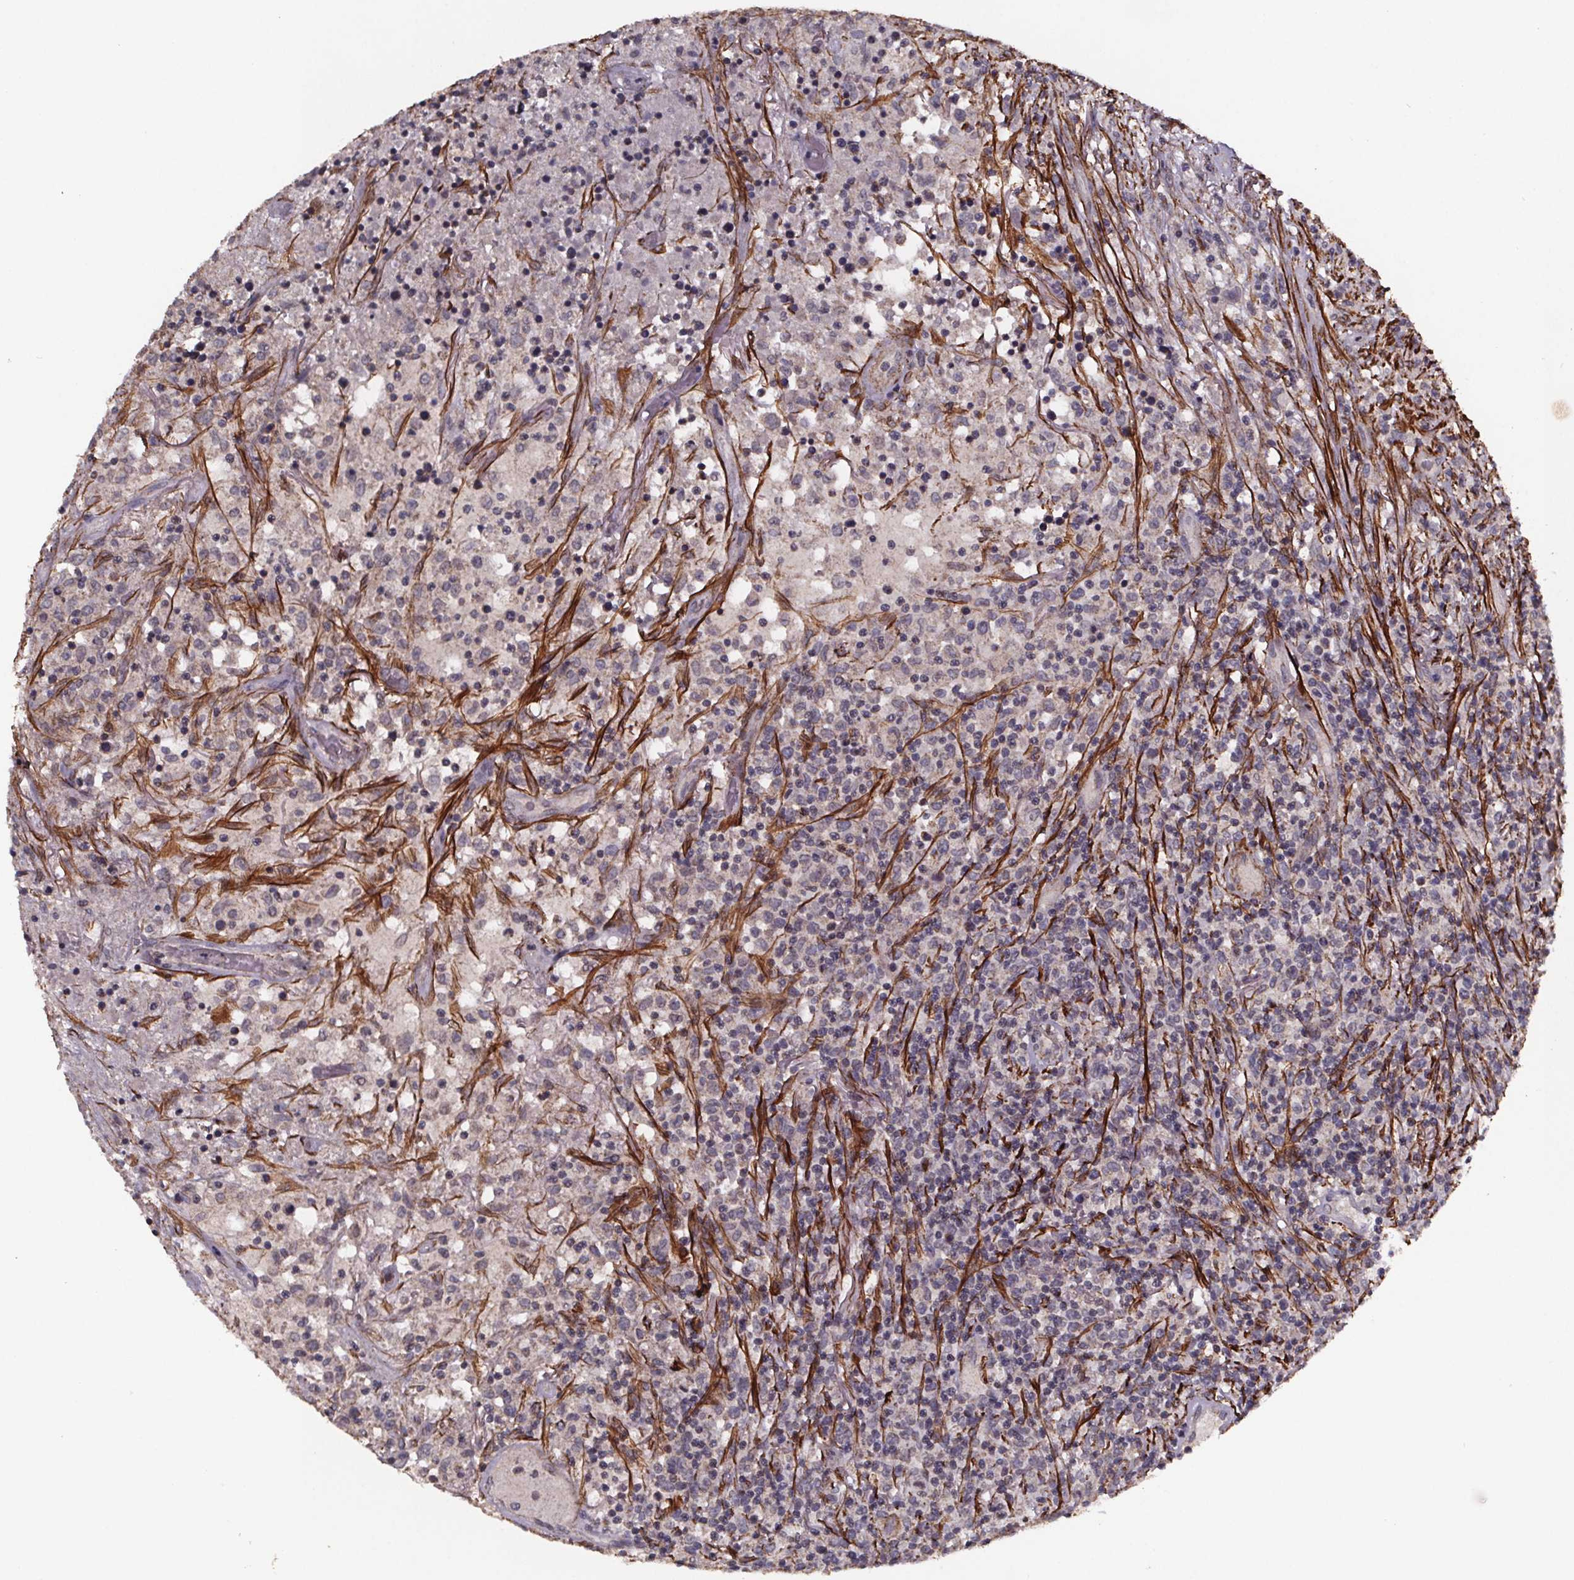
{"staining": {"intensity": "negative", "quantity": "none", "location": "none"}, "tissue": "lymphoma", "cell_type": "Tumor cells", "image_type": "cancer", "snomed": [{"axis": "morphology", "description": "Malignant lymphoma, non-Hodgkin's type, High grade"}, {"axis": "topography", "description": "Lung"}], "caption": "Tumor cells are negative for brown protein staining in lymphoma.", "gene": "PALLD", "patient": {"sex": "male", "age": 79}}